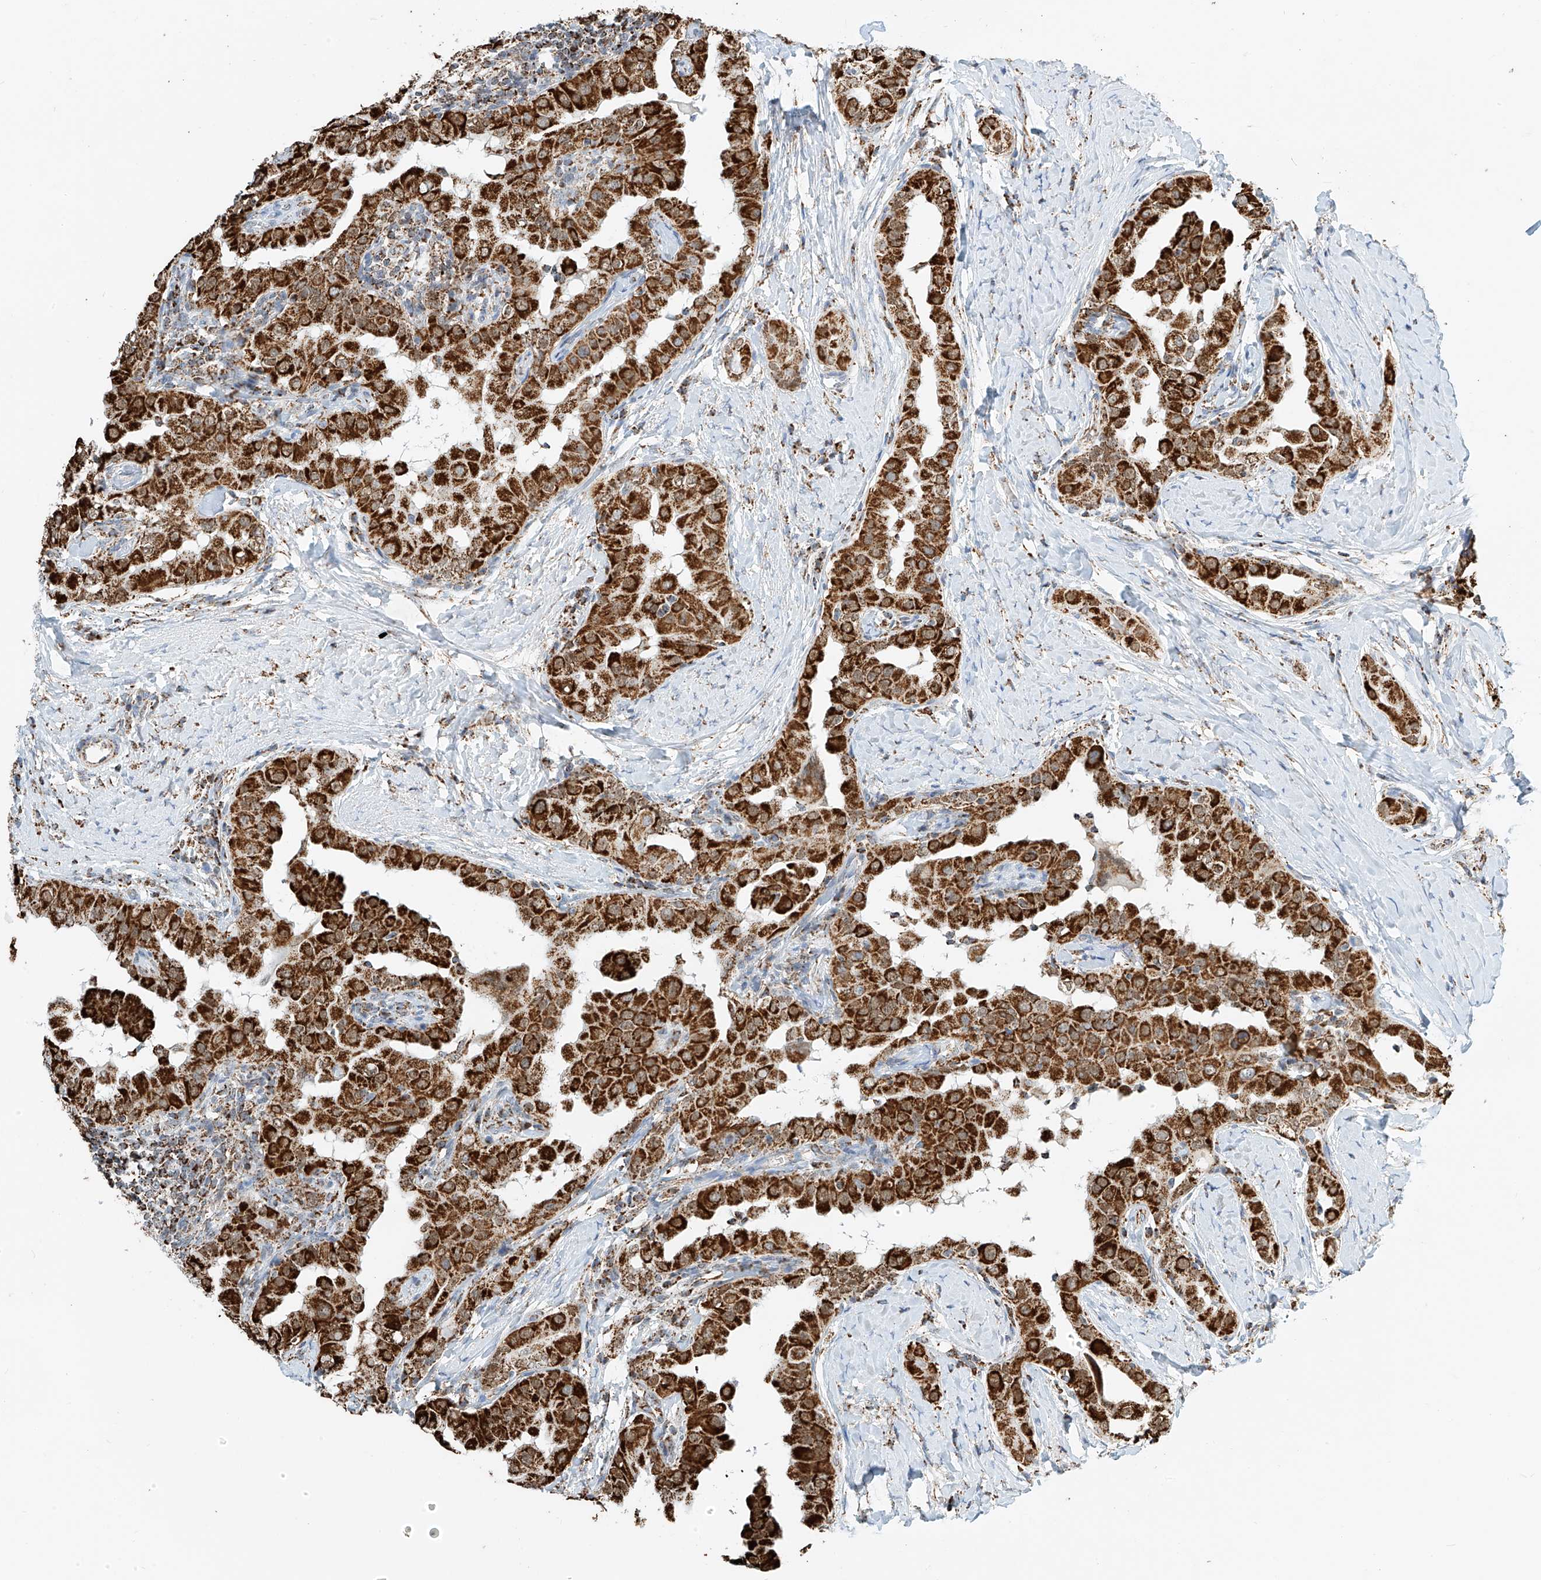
{"staining": {"intensity": "strong", "quantity": ">75%", "location": "cytoplasmic/membranous"}, "tissue": "thyroid cancer", "cell_type": "Tumor cells", "image_type": "cancer", "snomed": [{"axis": "morphology", "description": "Papillary adenocarcinoma, NOS"}, {"axis": "topography", "description": "Thyroid gland"}], "caption": "The immunohistochemical stain highlights strong cytoplasmic/membranous staining in tumor cells of papillary adenocarcinoma (thyroid) tissue.", "gene": "PPA2", "patient": {"sex": "male", "age": 33}}